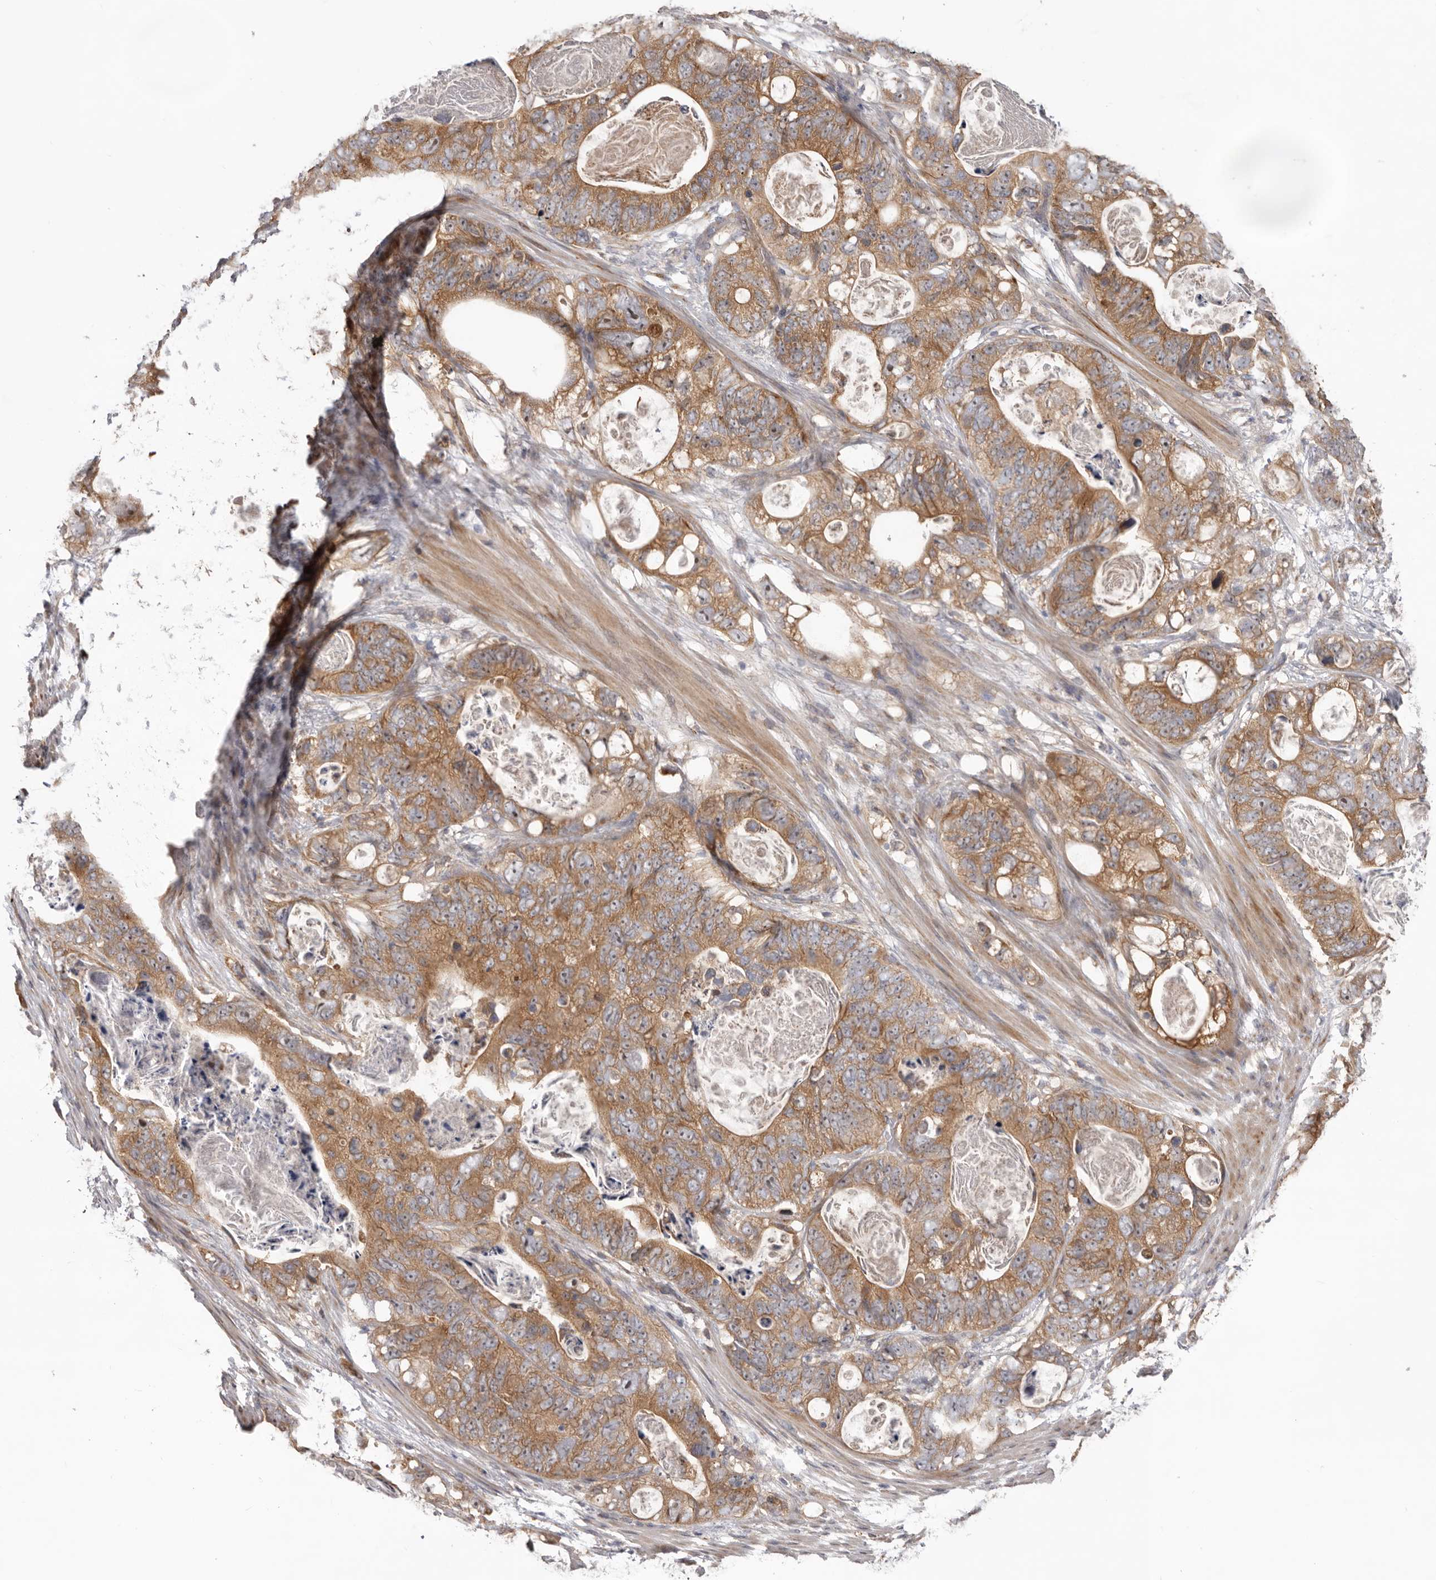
{"staining": {"intensity": "moderate", "quantity": ">75%", "location": "cytoplasmic/membranous,nuclear"}, "tissue": "stomach cancer", "cell_type": "Tumor cells", "image_type": "cancer", "snomed": [{"axis": "morphology", "description": "Normal tissue, NOS"}, {"axis": "morphology", "description": "Adenocarcinoma, NOS"}, {"axis": "topography", "description": "Stomach"}], "caption": "A brown stain shows moderate cytoplasmic/membranous and nuclear staining of a protein in human stomach cancer tumor cells.", "gene": "HINT3", "patient": {"sex": "female", "age": 89}}